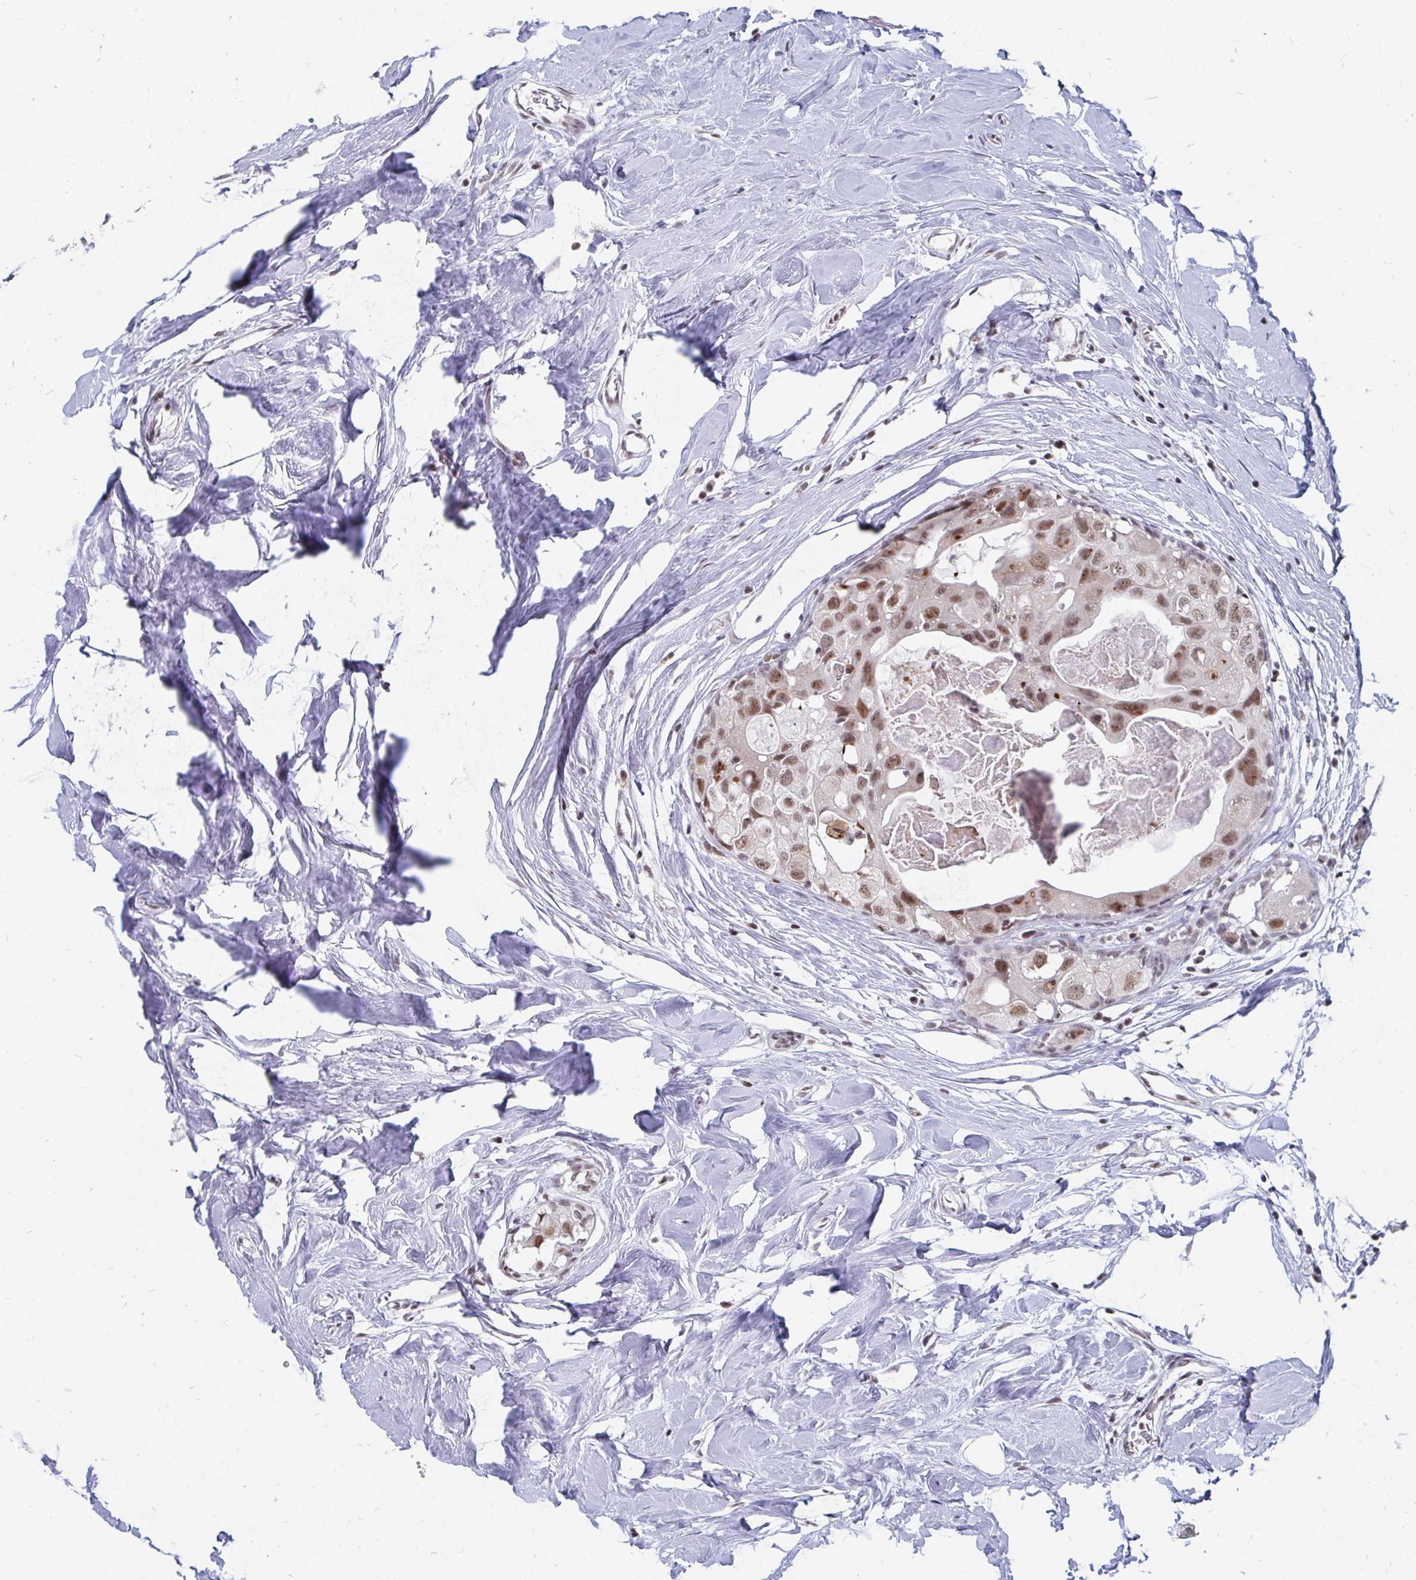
{"staining": {"intensity": "moderate", "quantity": ">75%", "location": "nuclear"}, "tissue": "breast cancer", "cell_type": "Tumor cells", "image_type": "cancer", "snomed": [{"axis": "morphology", "description": "Duct carcinoma"}, {"axis": "topography", "description": "Breast"}], "caption": "Approximately >75% of tumor cells in human intraductal carcinoma (breast) show moderate nuclear protein expression as visualized by brown immunohistochemical staining.", "gene": "TRIP12", "patient": {"sex": "female", "age": 43}}